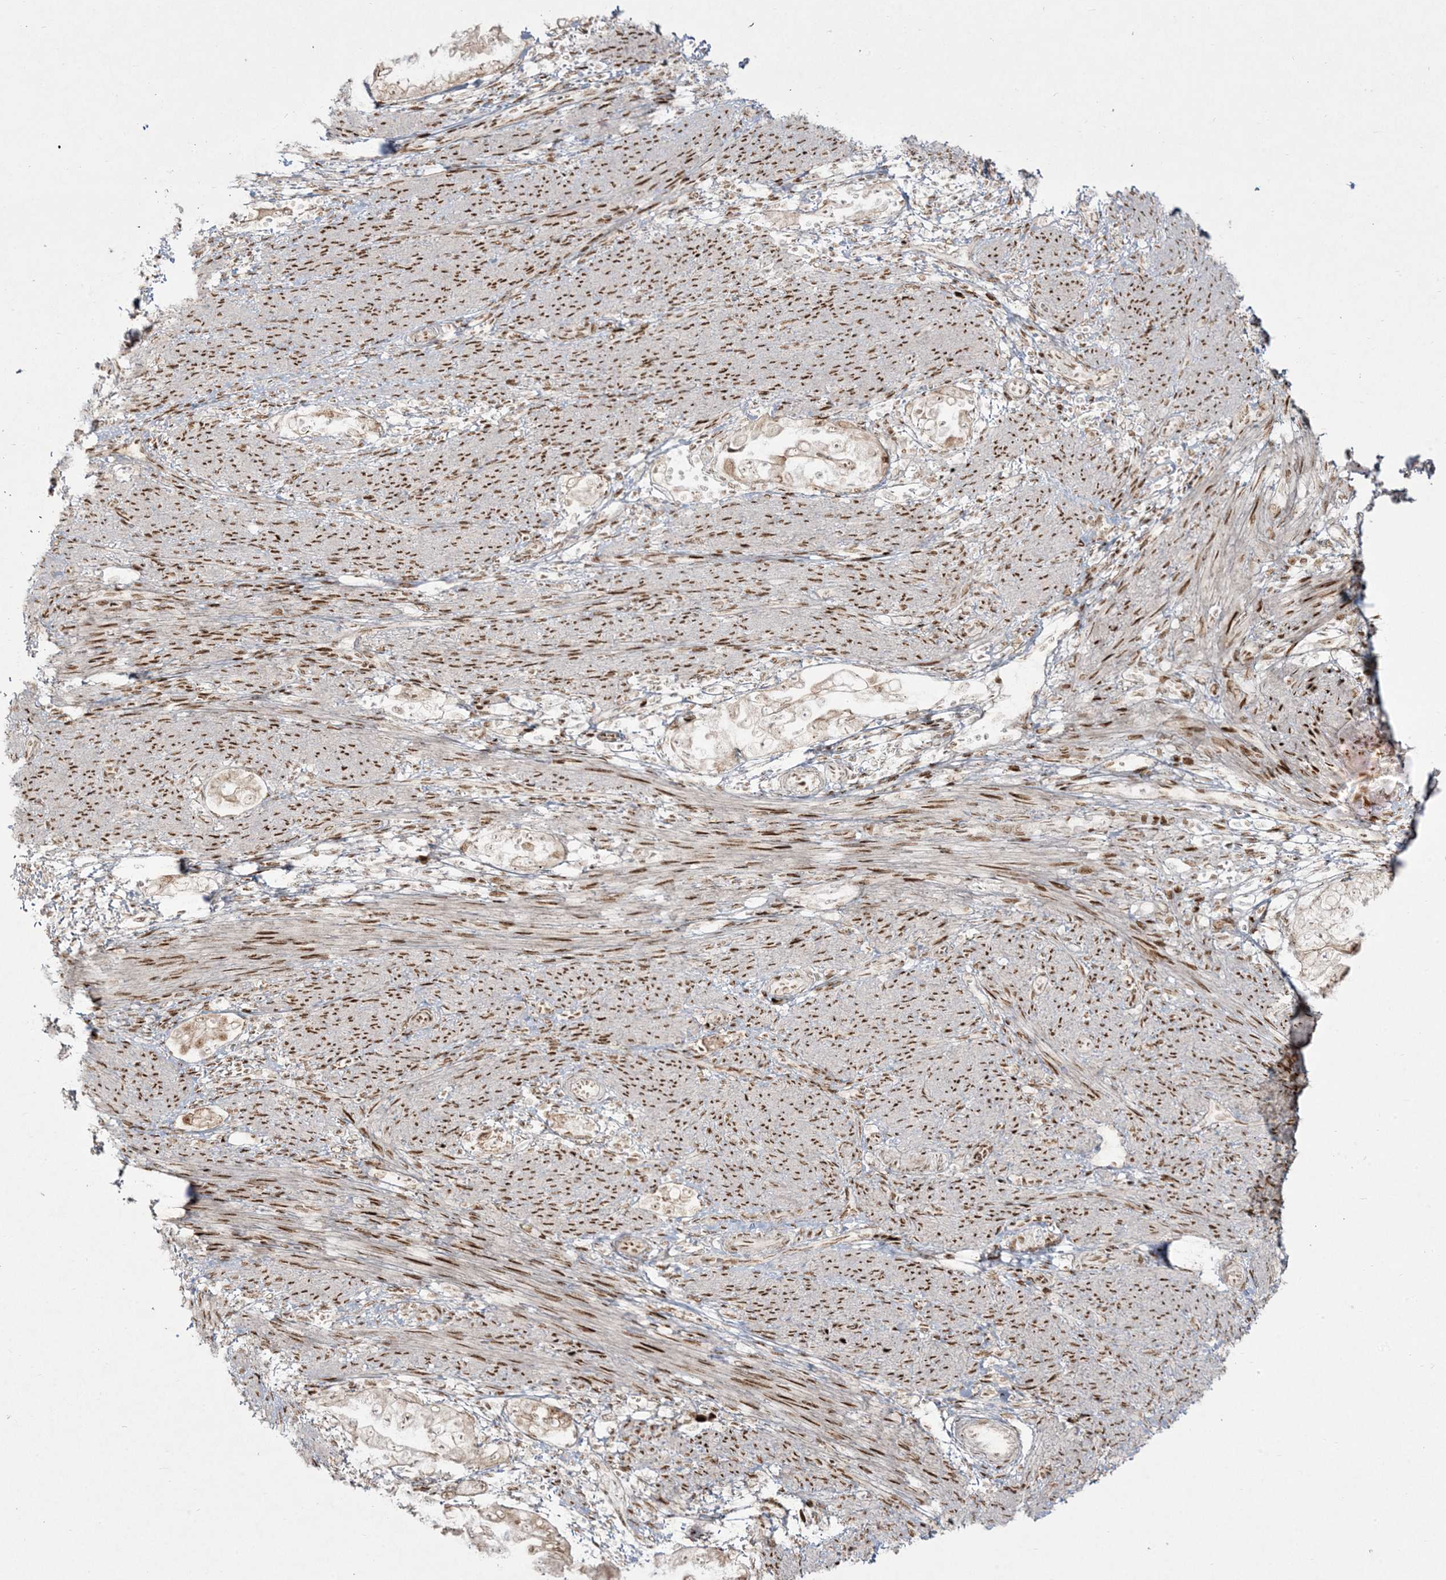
{"staining": {"intensity": "moderate", "quantity": "<25%", "location": "nuclear"}, "tissue": "endometrial cancer", "cell_type": "Tumor cells", "image_type": "cancer", "snomed": [{"axis": "morphology", "description": "Adenocarcinoma, NOS"}, {"axis": "topography", "description": "Endometrium"}], "caption": "Human endometrial cancer (adenocarcinoma) stained with a brown dye displays moderate nuclear positive positivity in about <25% of tumor cells.", "gene": "RBM10", "patient": {"sex": "female", "age": 85}}